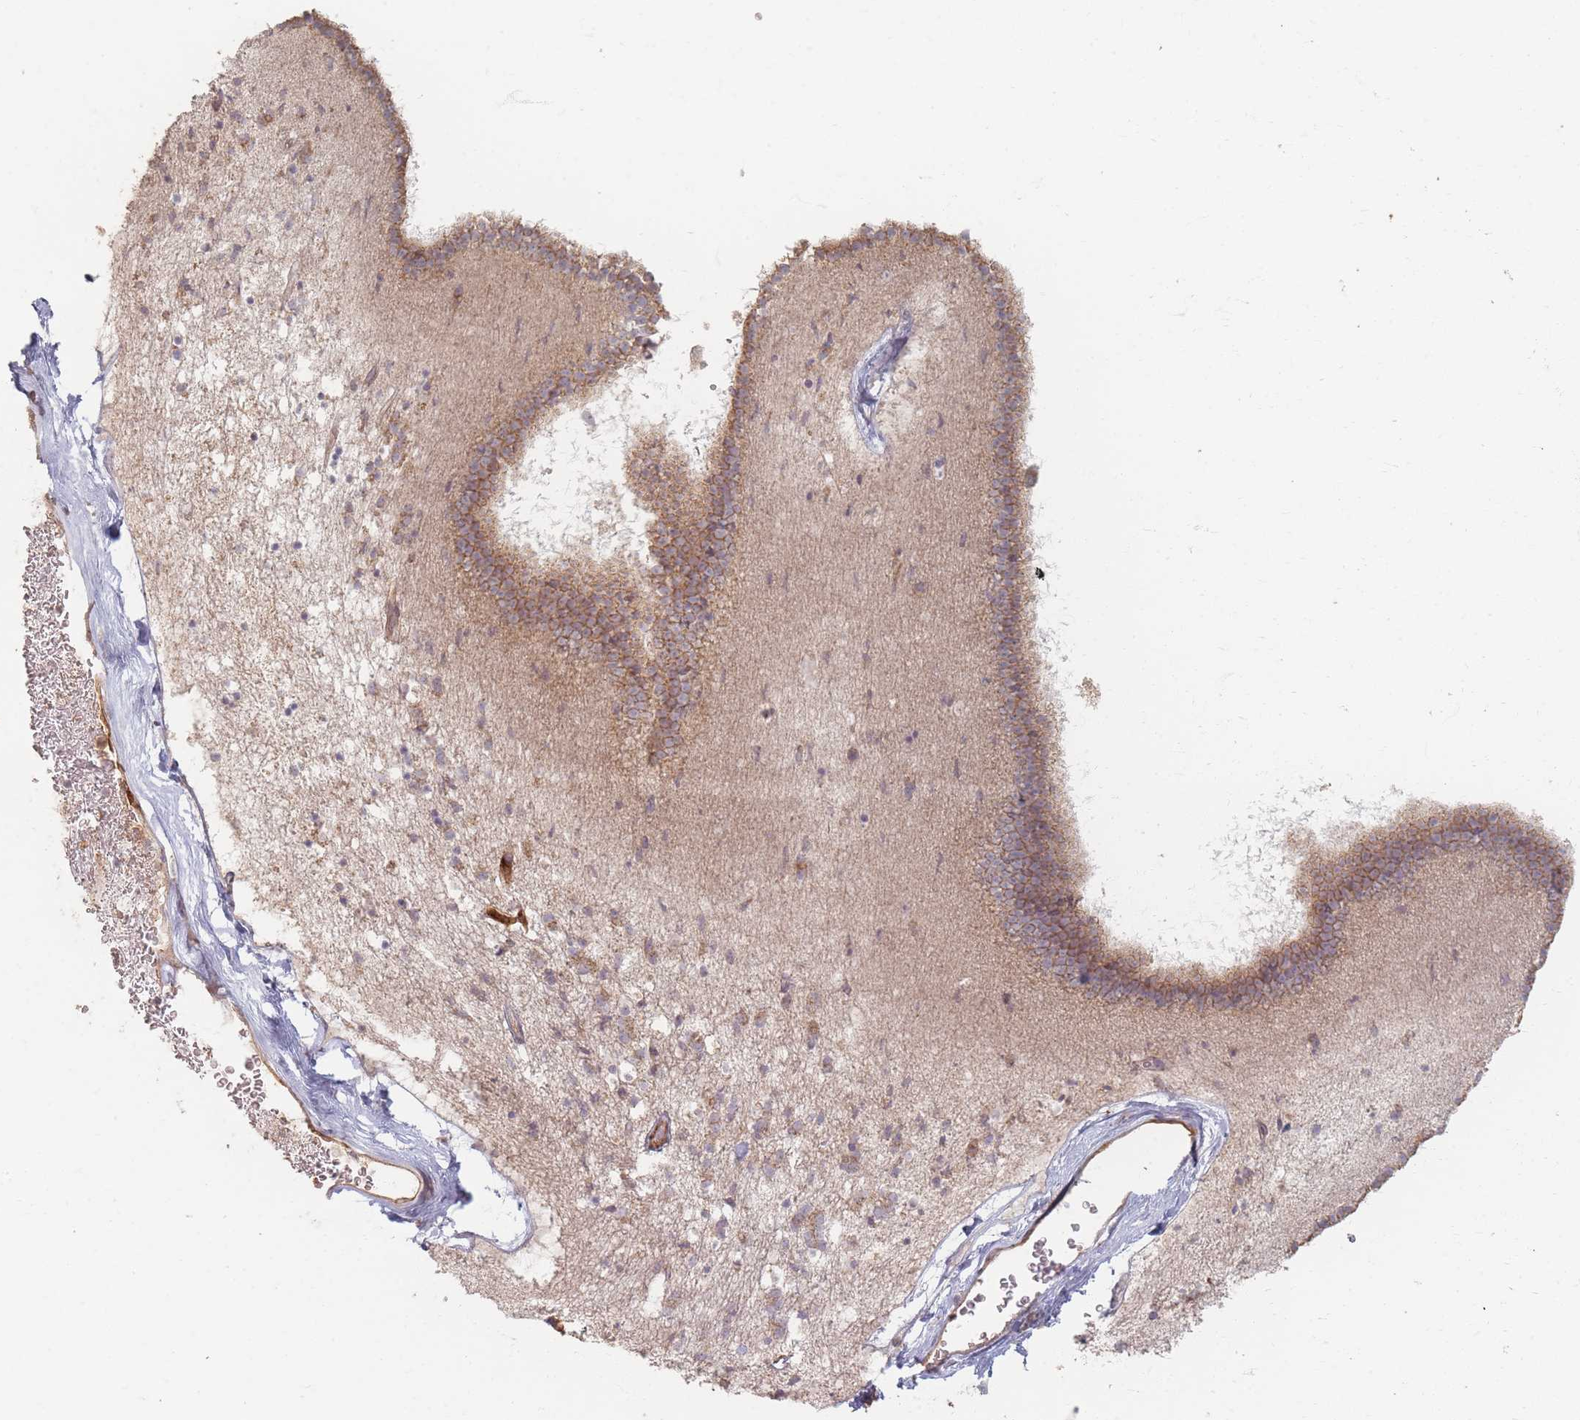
{"staining": {"intensity": "weak", "quantity": "25%-75%", "location": "cytoplasmic/membranous"}, "tissue": "caudate", "cell_type": "Glial cells", "image_type": "normal", "snomed": [{"axis": "morphology", "description": "Normal tissue, NOS"}, {"axis": "topography", "description": "Lateral ventricle wall"}], "caption": "A high-resolution image shows immunohistochemistry staining of benign caudate, which demonstrates weak cytoplasmic/membranous staining in approximately 25%-75% of glial cells.", "gene": "MRPS6", "patient": {"sex": "male", "age": 58}}